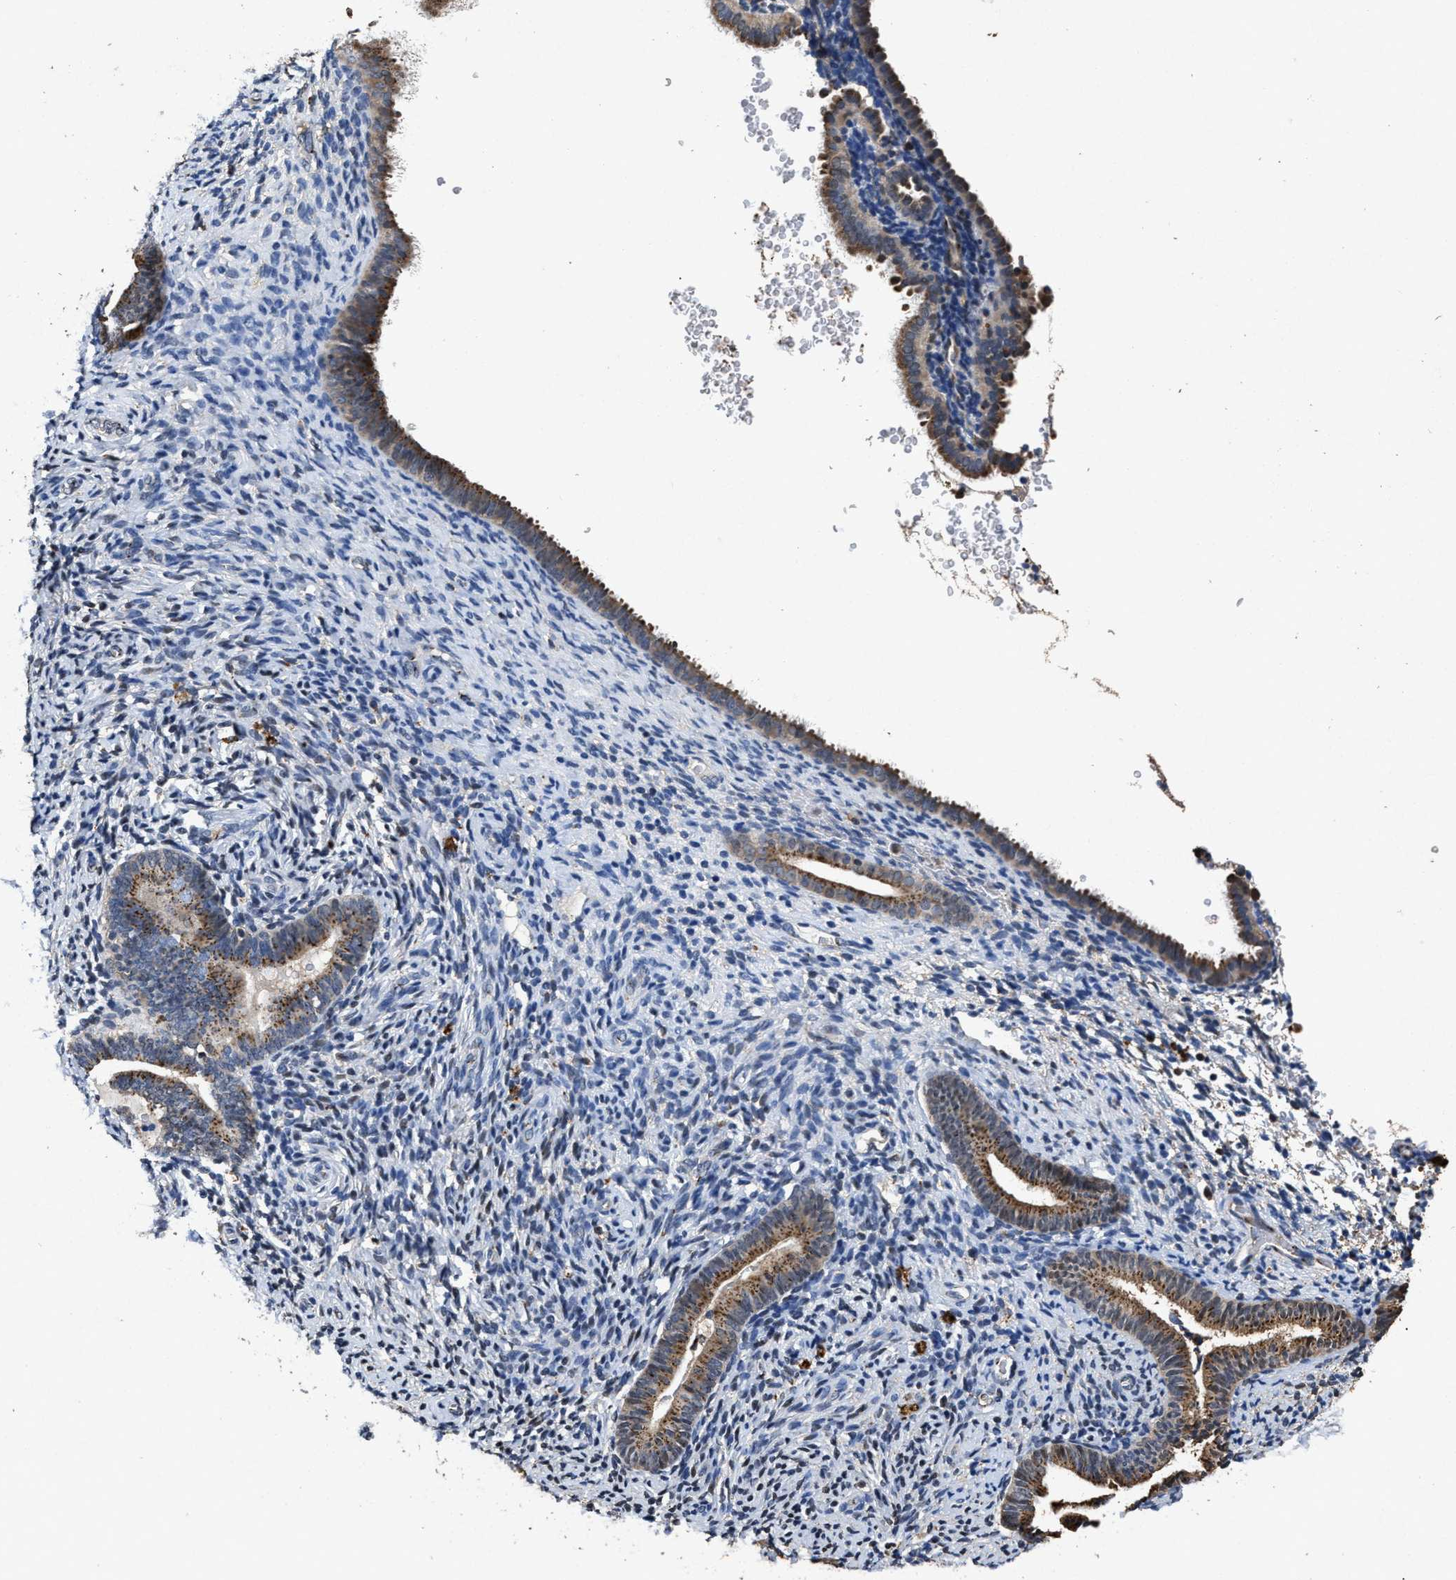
{"staining": {"intensity": "negative", "quantity": "none", "location": "none"}, "tissue": "endometrium", "cell_type": "Cells in endometrial stroma", "image_type": "normal", "snomed": [{"axis": "morphology", "description": "Normal tissue, NOS"}, {"axis": "topography", "description": "Endometrium"}], "caption": "This histopathology image is of benign endometrium stained with IHC to label a protein in brown with the nuclei are counter-stained blue. There is no expression in cells in endometrial stroma.", "gene": "TPST2", "patient": {"sex": "female", "age": 51}}